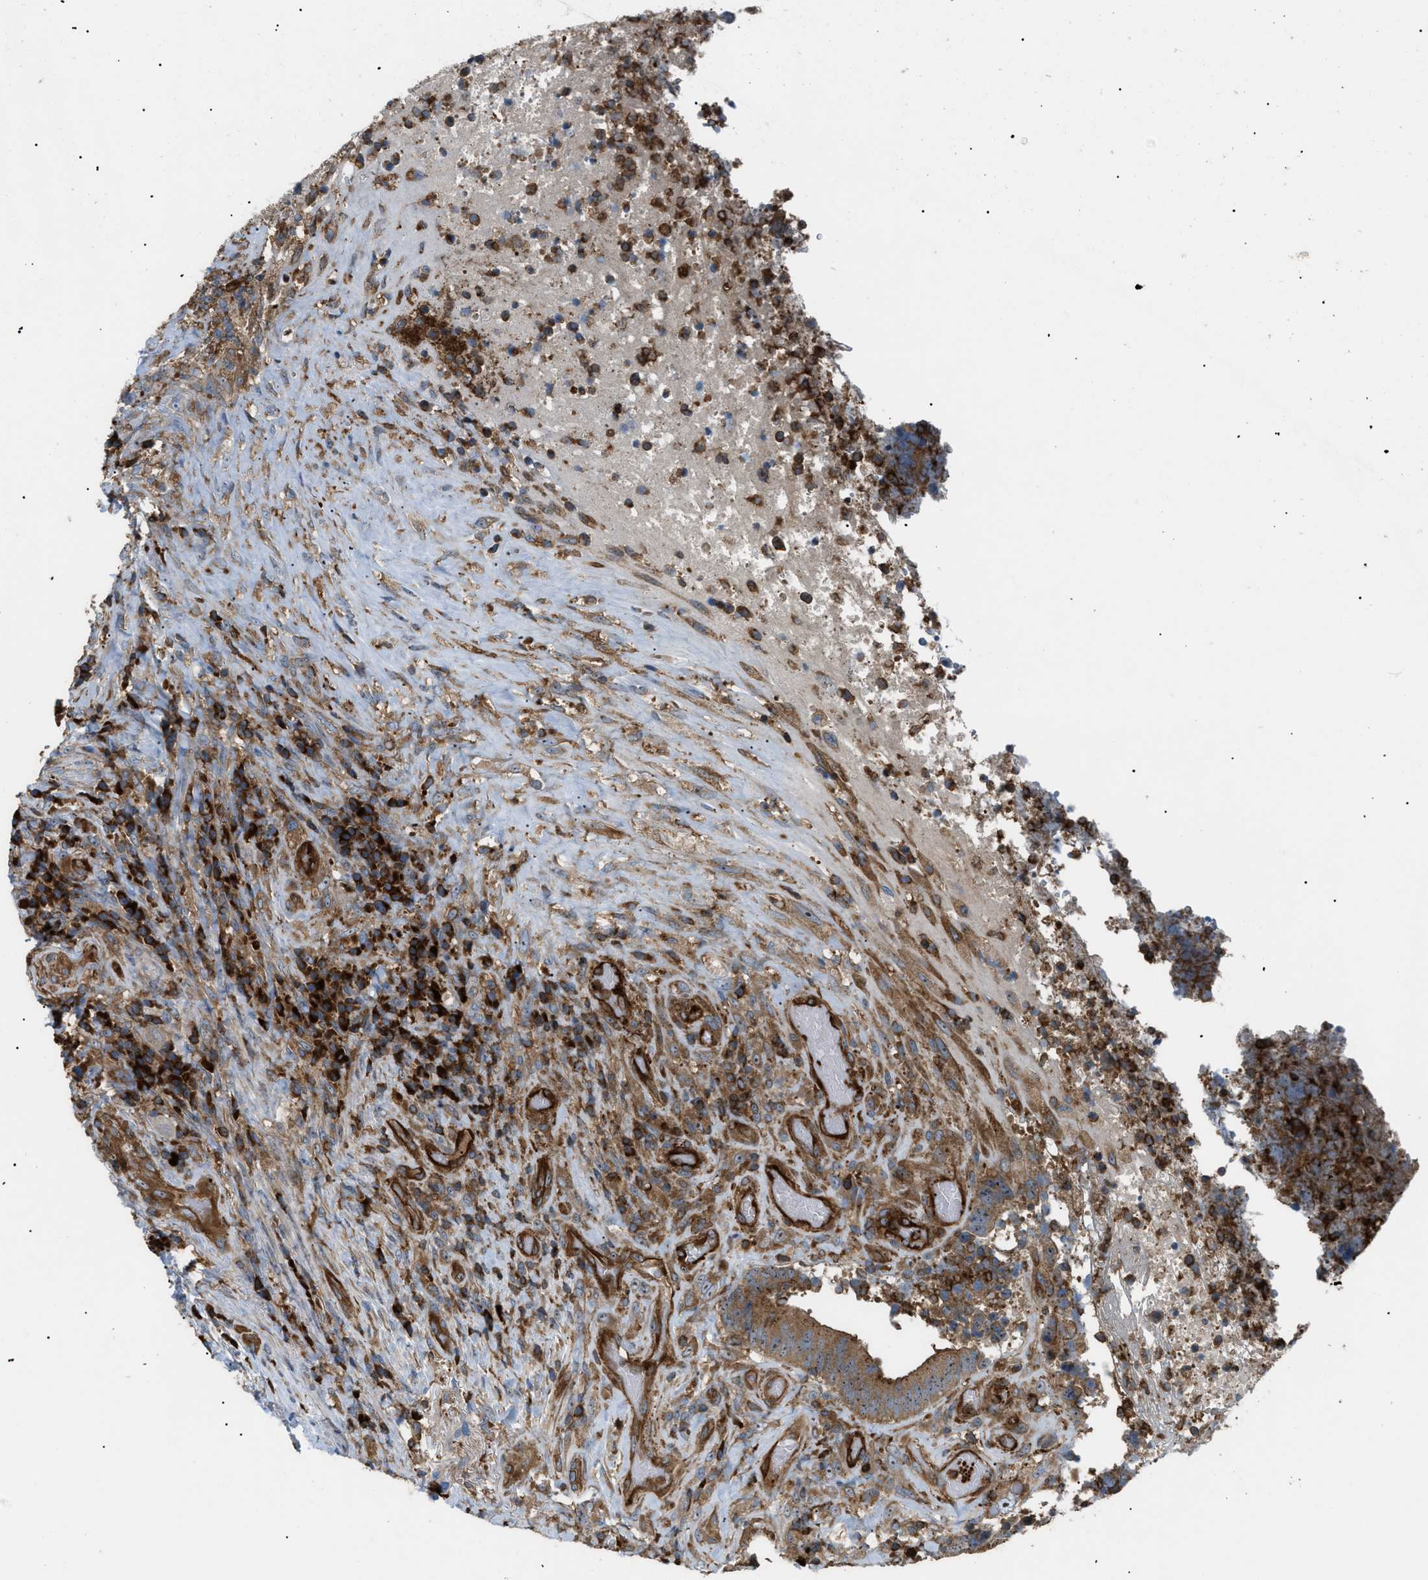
{"staining": {"intensity": "moderate", "quantity": ">75%", "location": "cytoplasmic/membranous"}, "tissue": "colorectal cancer", "cell_type": "Tumor cells", "image_type": "cancer", "snomed": [{"axis": "morphology", "description": "Adenocarcinoma, NOS"}, {"axis": "topography", "description": "Rectum"}], "caption": "Immunohistochemical staining of colorectal adenocarcinoma displays moderate cytoplasmic/membranous protein expression in about >75% of tumor cells.", "gene": "ATP2A3", "patient": {"sex": "male", "age": 72}}